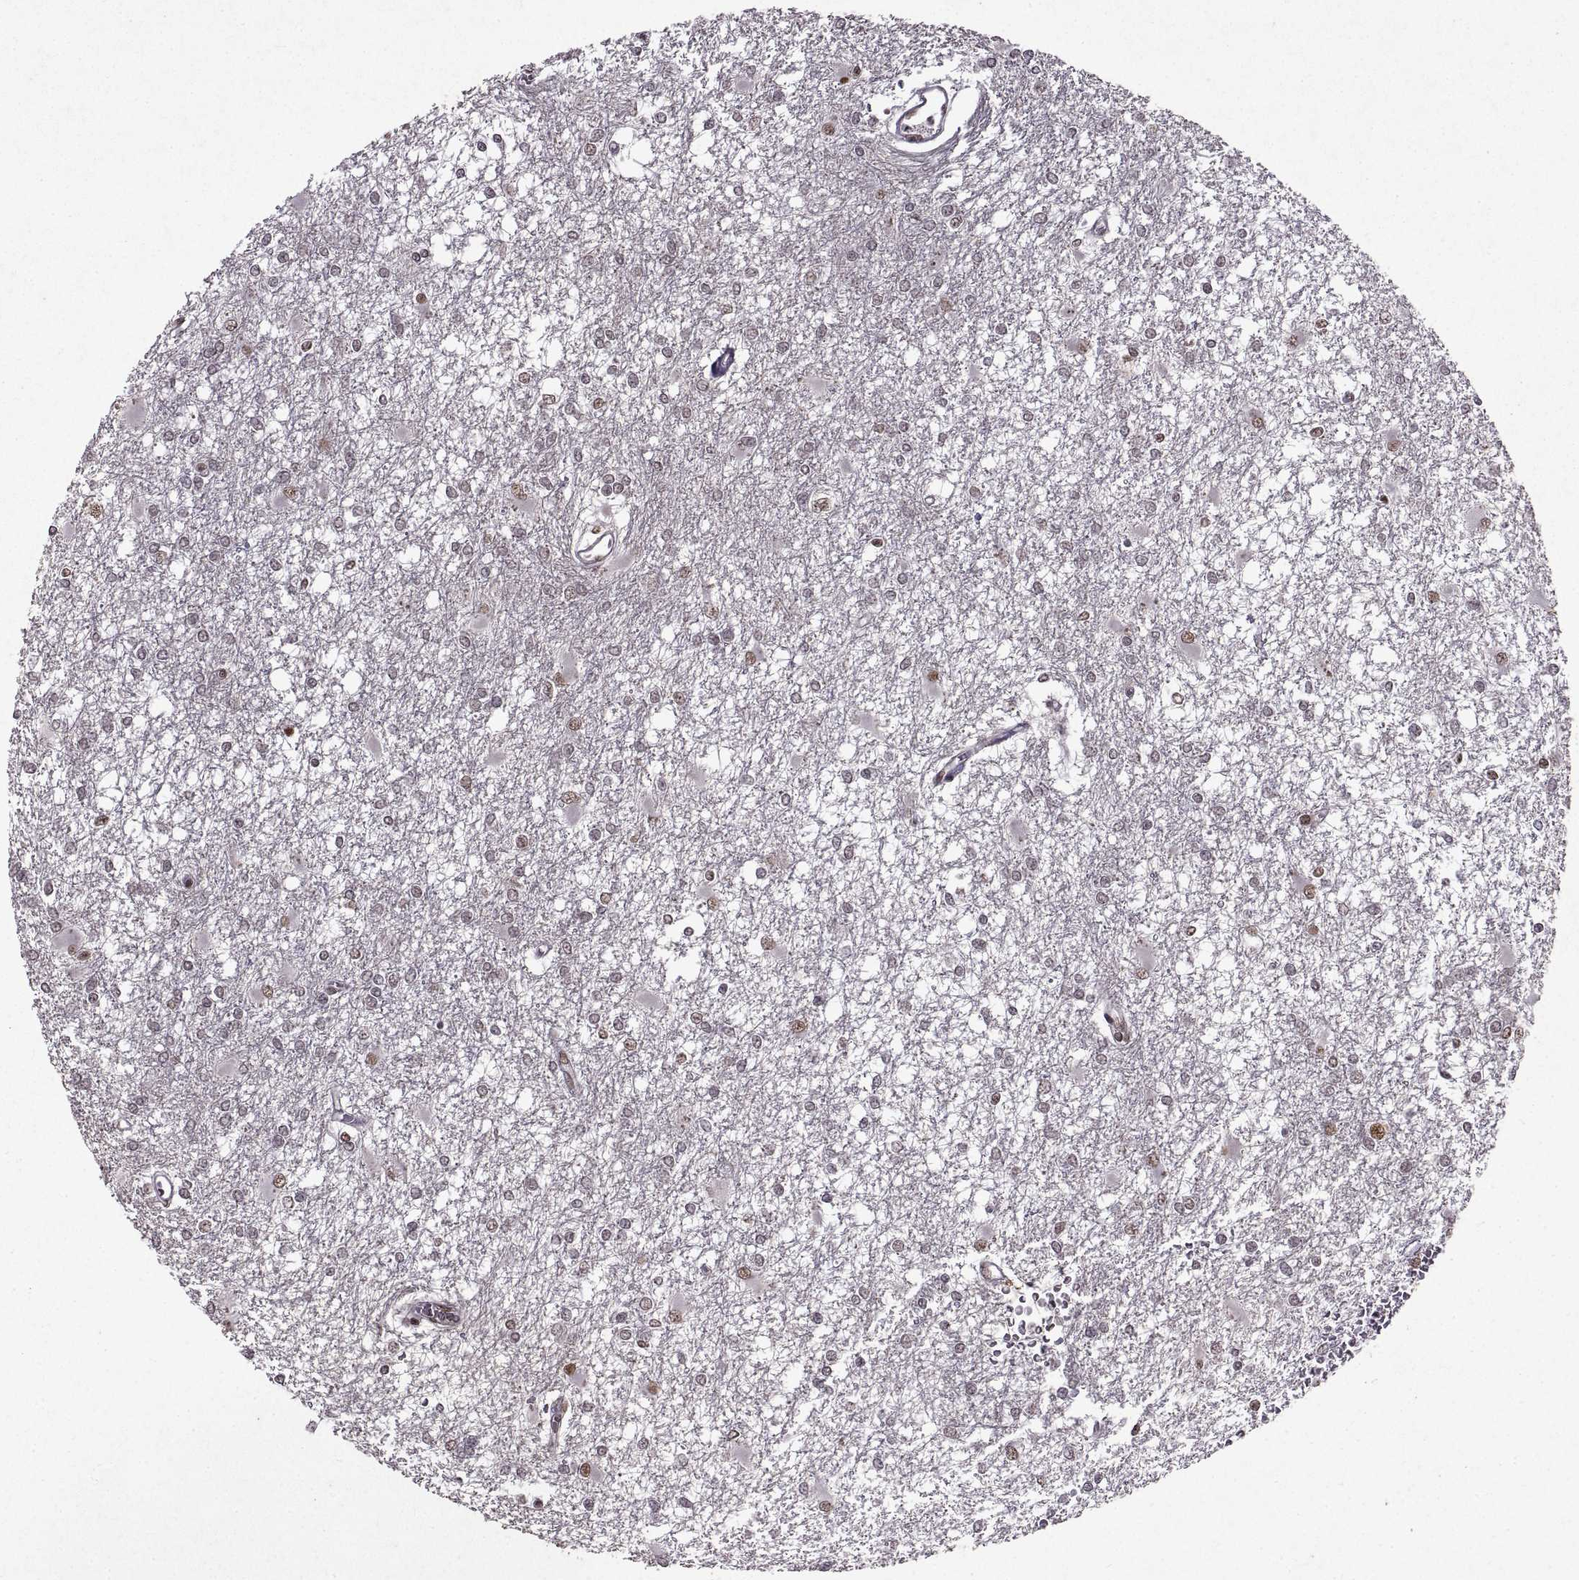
{"staining": {"intensity": "weak", "quantity": ">75%", "location": "nuclear"}, "tissue": "glioma", "cell_type": "Tumor cells", "image_type": "cancer", "snomed": [{"axis": "morphology", "description": "Glioma, malignant, High grade"}, {"axis": "topography", "description": "Cerebral cortex"}], "caption": "A brown stain shows weak nuclear positivity of a protein in malignant glioma (high-grade) tumor cells.", "gene": "MT1E", "patient": {"sex": "male", "age": 79}}